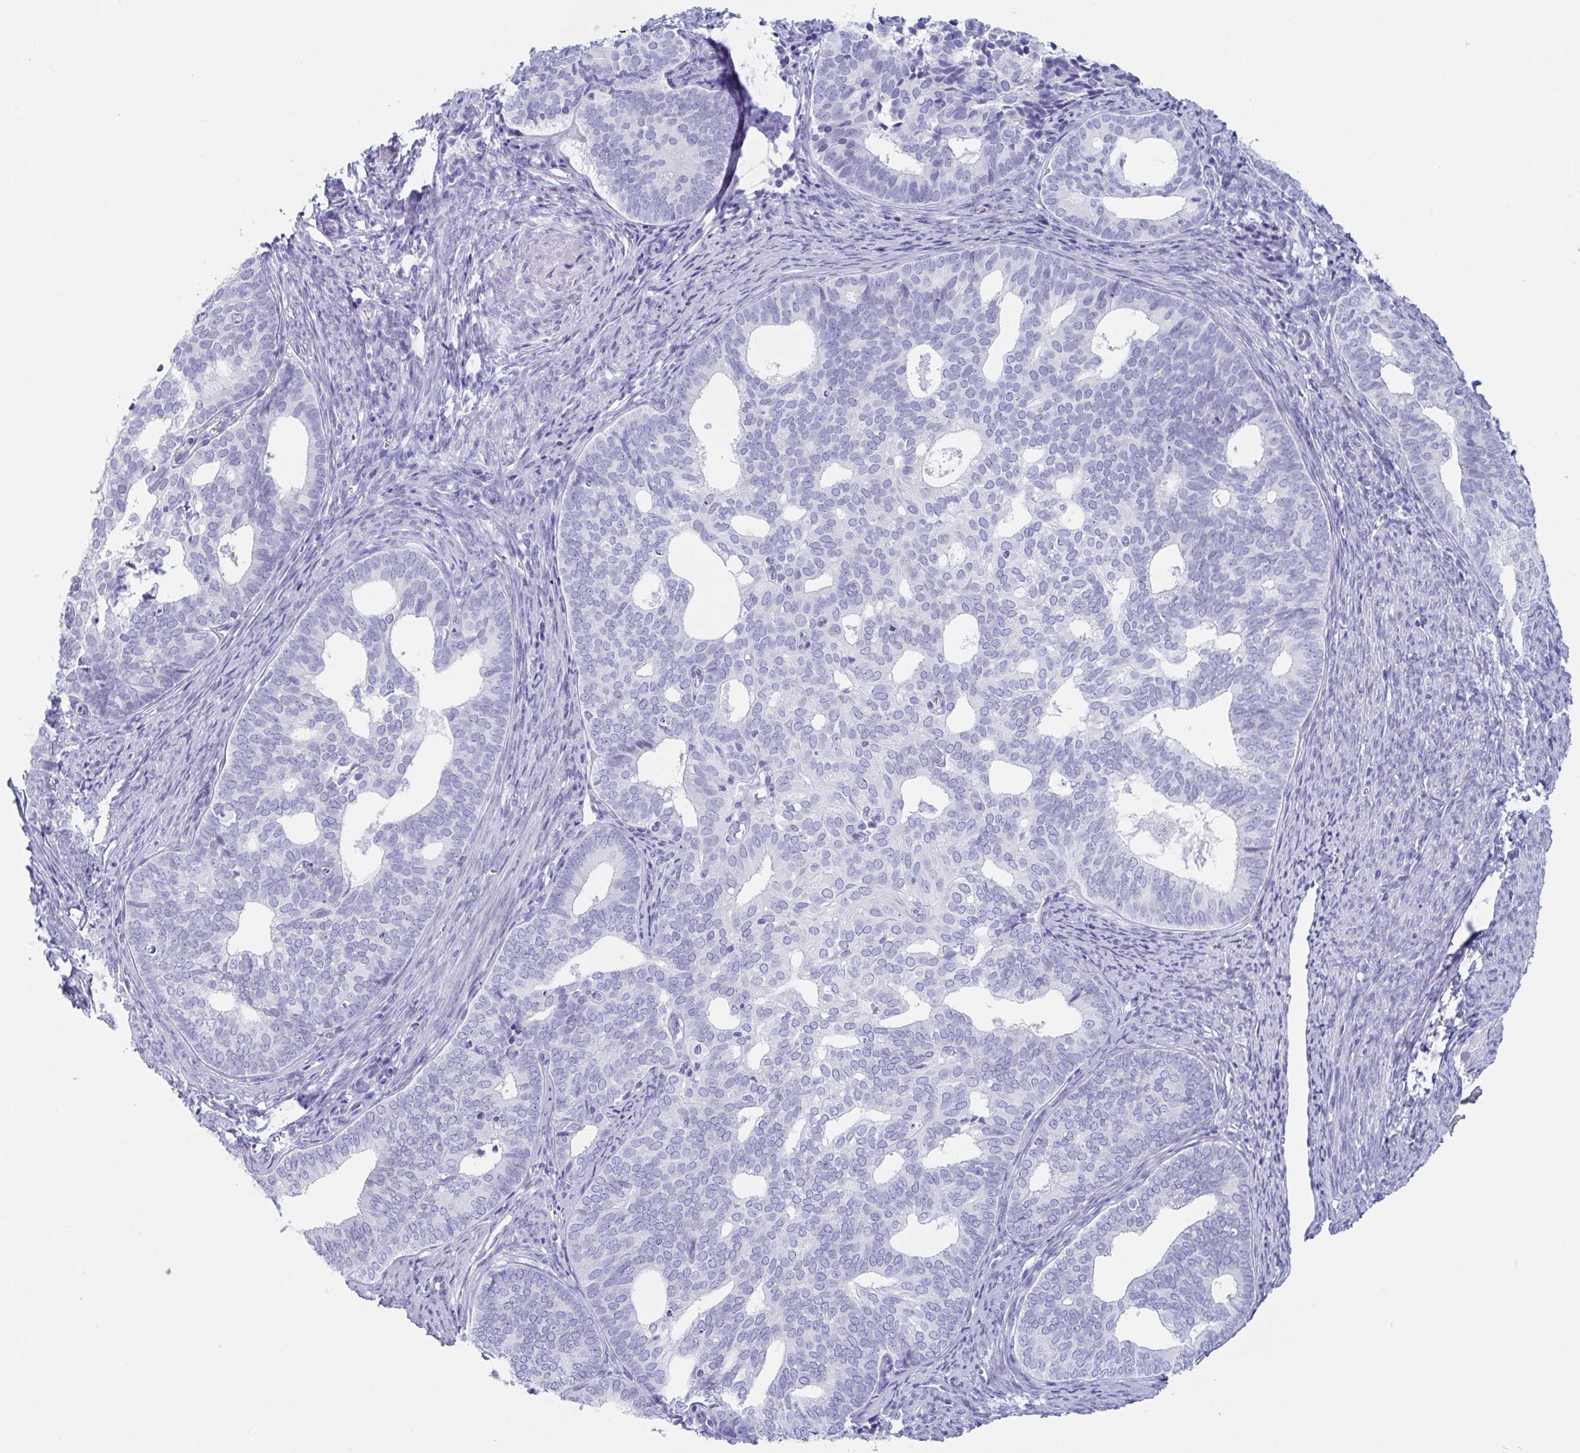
{"staining": {"intensity": "negative", "quantity": "none", "location": "none"}, "tissue": "endometrial cancer", "cell_type": "Tumor cells", "image_type": "cancer", "snomed": [{"axis": "morphology", "description": "Adenocarcinoma, NOS"}, {"axis": "topography", "description": "Endometrium"}], "caption": "Human endometrial cancer stained for a protein using immunohistochemistry (IHC) reveals no expression in tumor cells.", "gene": "ZPBP", "patient": {"sex": "female", "age": 75}}